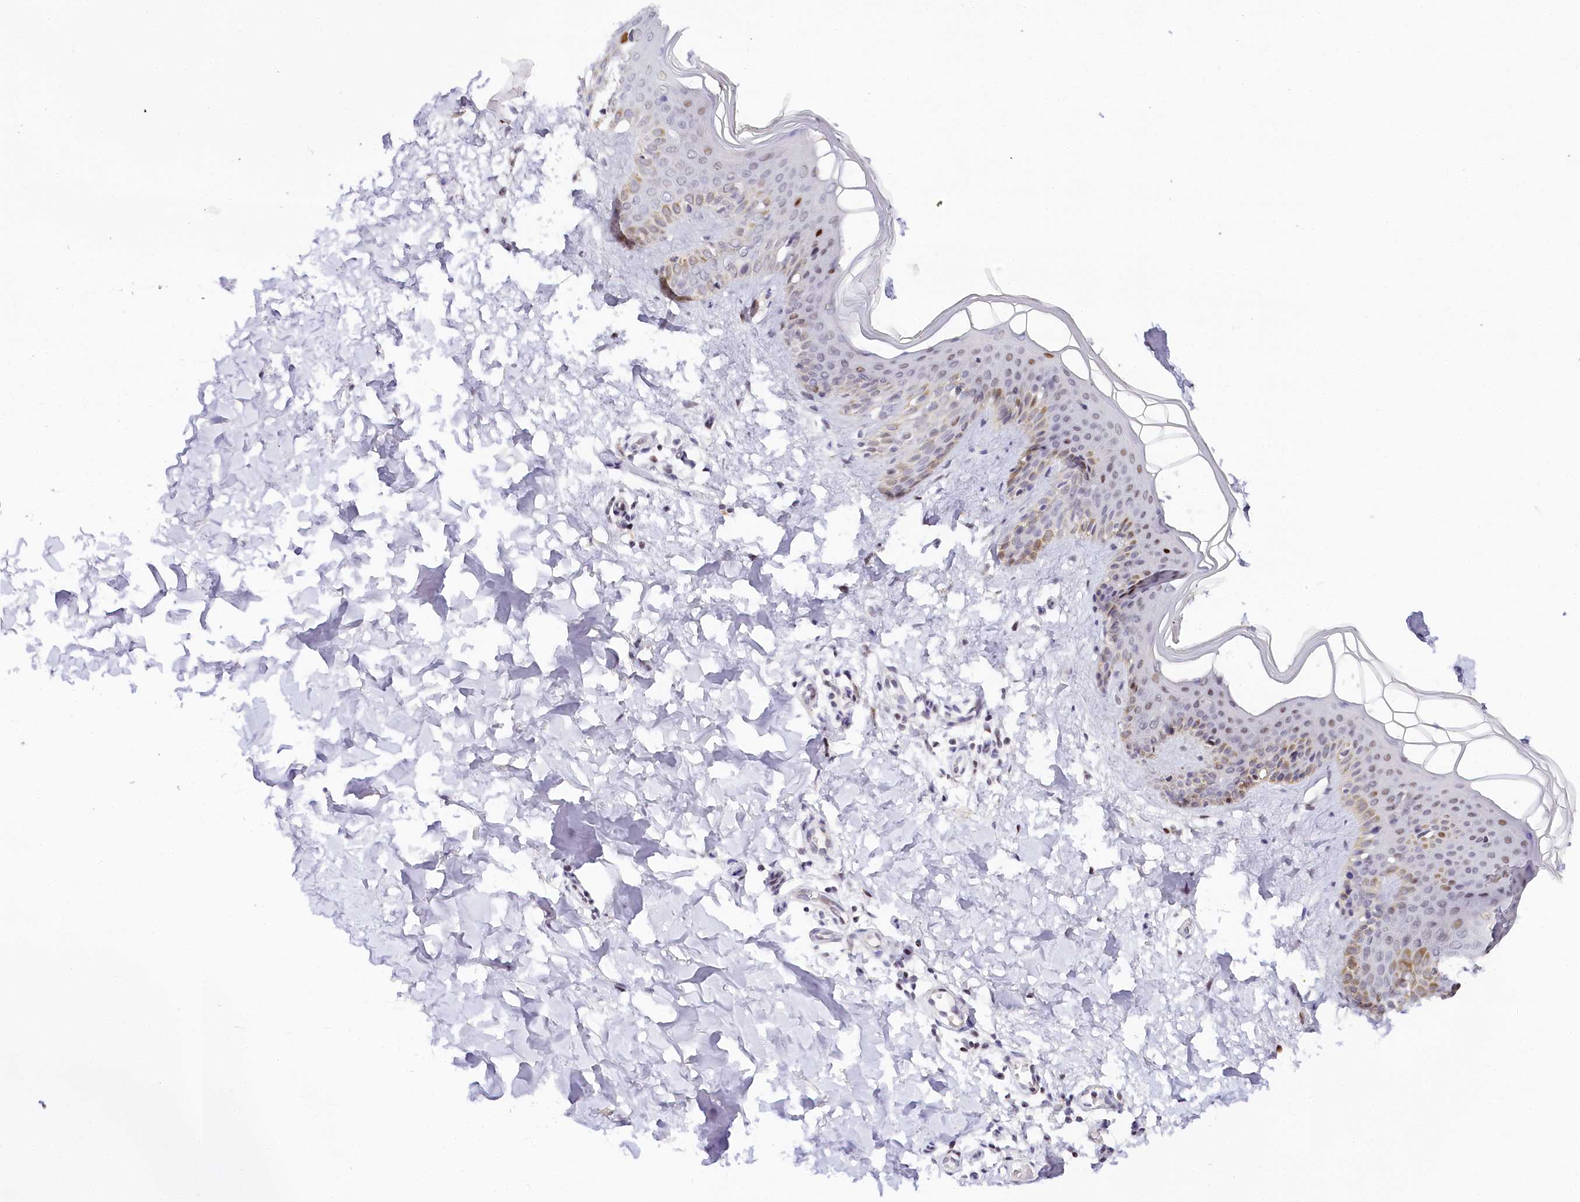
{"staining": {"intensity": "weak", "quantity": ">75%", "location": "nuclear"}, "tissue": "skin", "cell_type": "Fibroblasts", "image_type": "normal", "snomed": [{"axis": "morphology", "description": "Normal tissue, NOS"}, {"axis": "topography", "description": "Skin"}], "caption": "Immunohistochemical staining of normal skin displays low levels of weak nuclear positivity in approximately >75% of fibroblasts.", "gene": "TP53", "patient": {"sex": "male", "age": 36}}